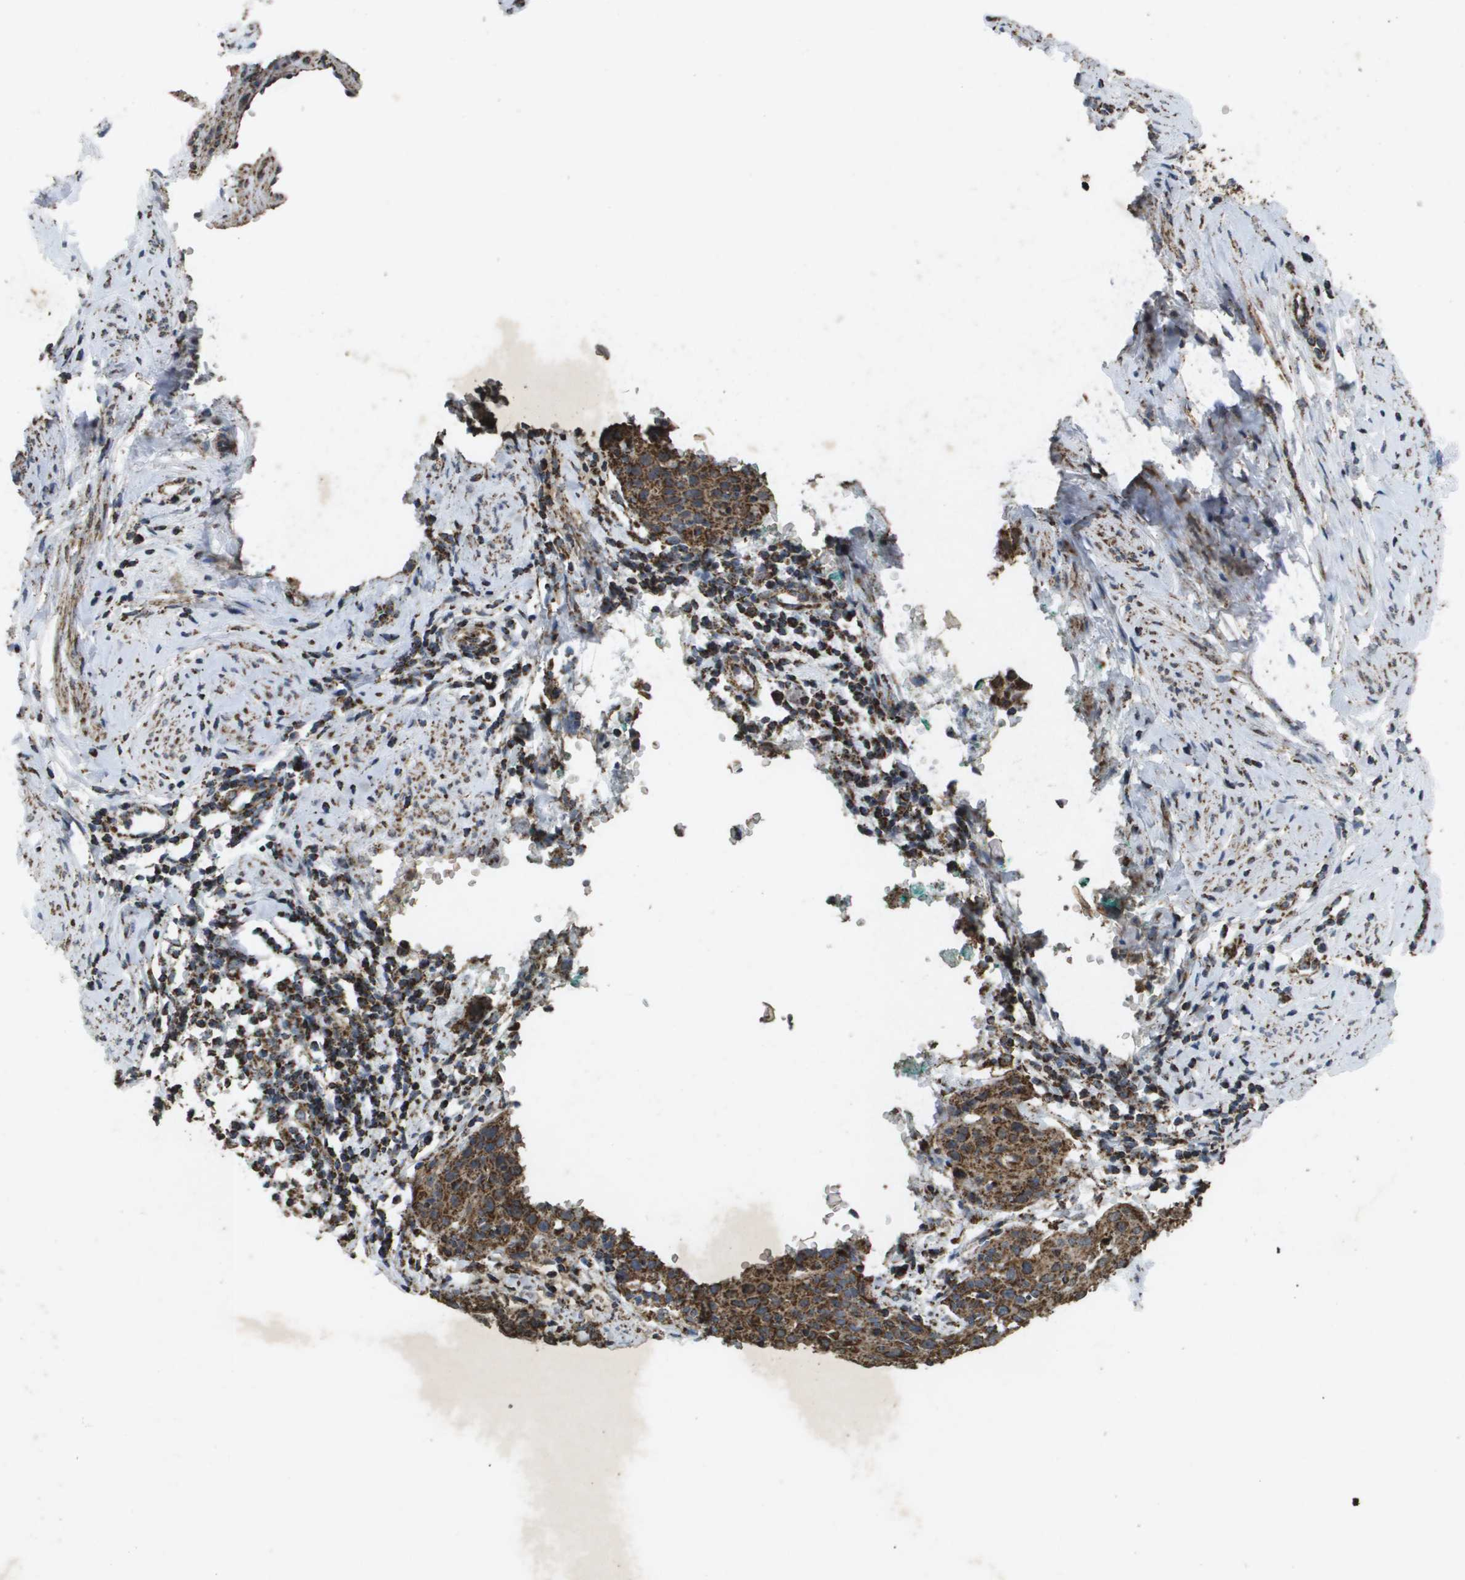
{"staining": {"intensity": "moderate", "quantity": ">75%", "location": "cytoplasmic/membranous"}, "tissue": "cervical cancer", "cell_type": "Tumor cells", "image_type": "cancer", "snomed": [{"axis": "morphology", "description": "Squamous cell carcinoma, NOS"}, {"axis": "topography", "description": "Cervix"}], "caption": "Immunohistochemistry (DAB (3,3'-diaminobenzidine)) staining of human cervical squamous cell carcinoma shows moderate cytoplasmic/membranous protein staining in approximately >75% of tumor cells.", "gene": "HSPE1", "patient": {"sex": "female", "age": 38}}